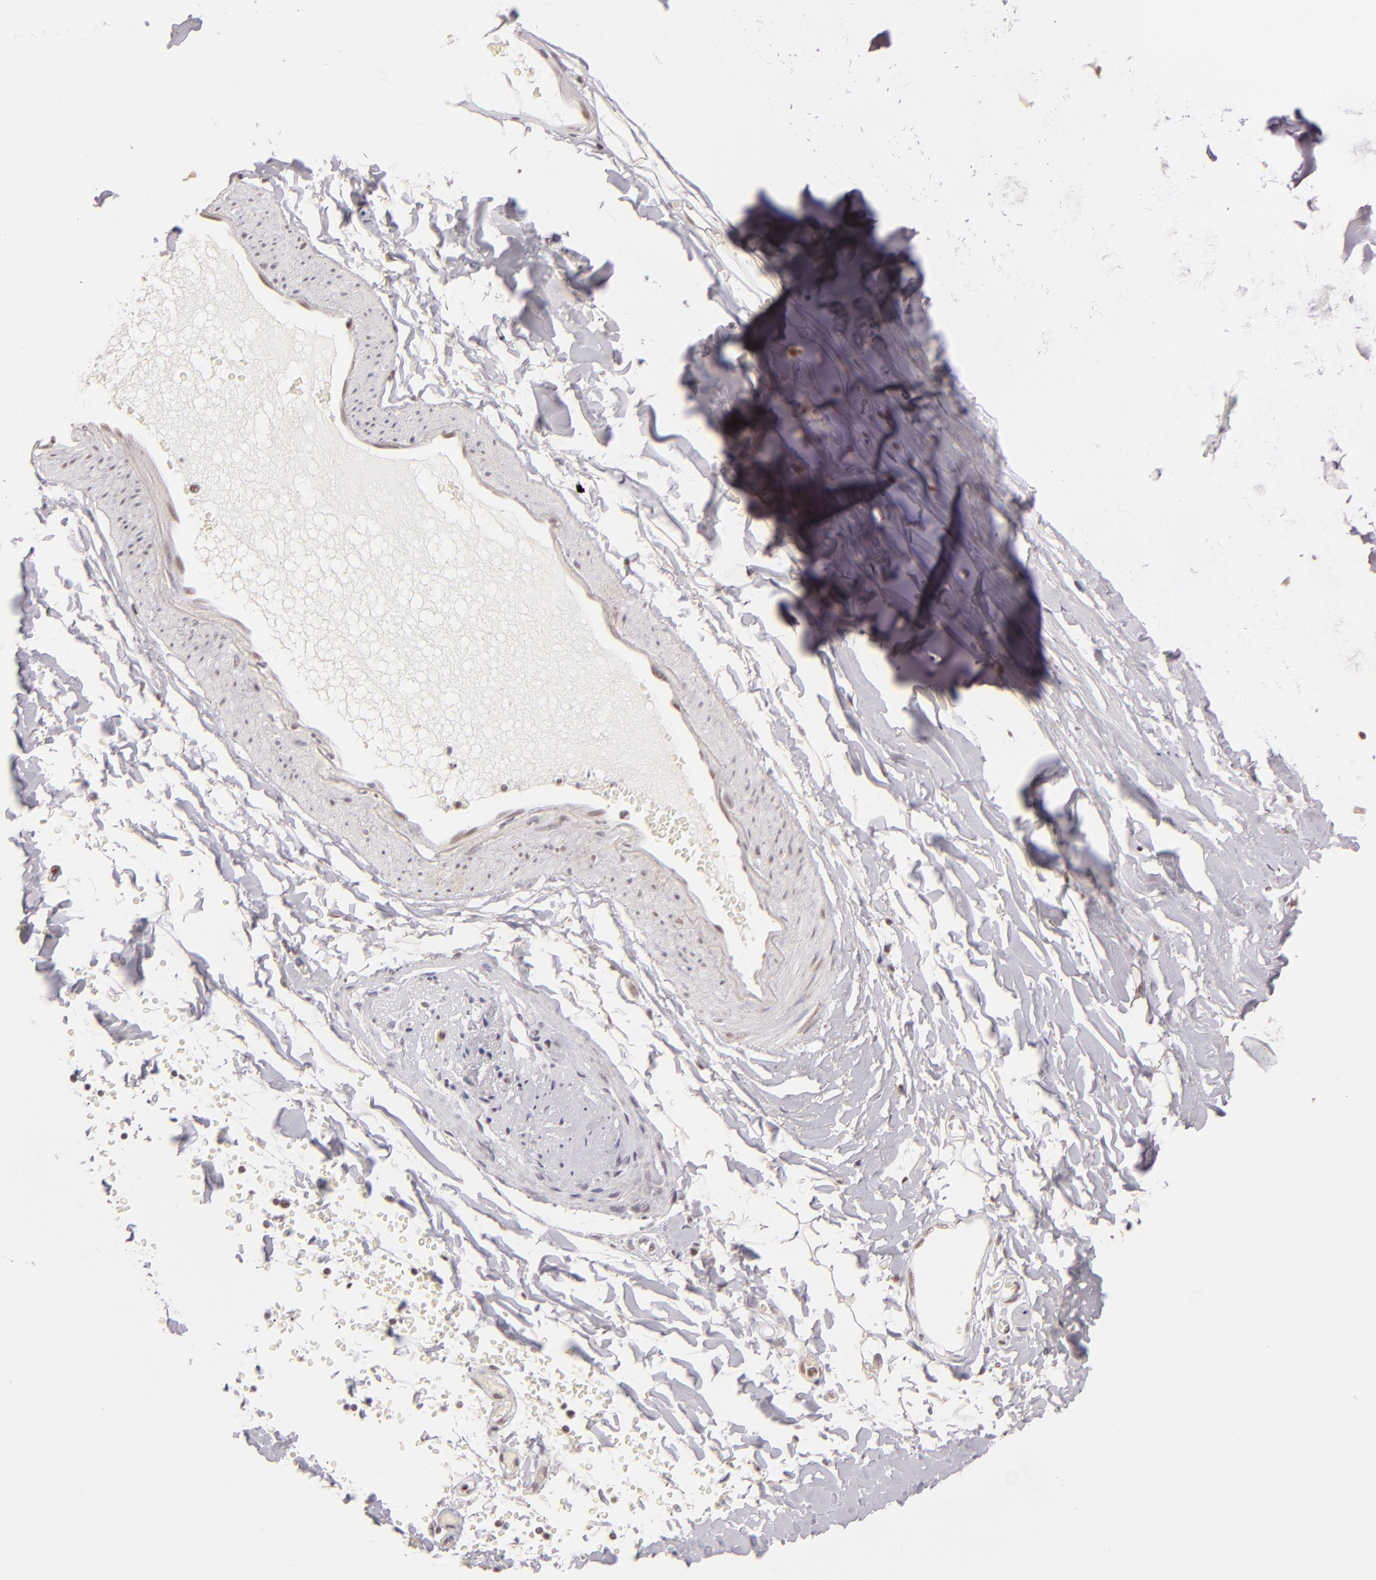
{"staining": {"intensity": "moderate", "quantity": ">75%", "location": "nuclear"}, "tissue": "adipose tissue", "cell_type": "Adipocytes", "image_type": "normal", "snomed": [{"axis": "morphology", "description": "Normal tissue, NOS"}, {"axis": "topography", "description": "Bronchus"}, {"axis": "topography", "description": "Lung"}], "caption": "DAB (3,3'-diaminobenzidine) immunohistochemical staining of unremarkable adipose tissue exhibits moderate nuclear protein staining in about >75% of adipocytes.", "gene": "INTS6", "patient": {"sex": "female", "age": 56}}